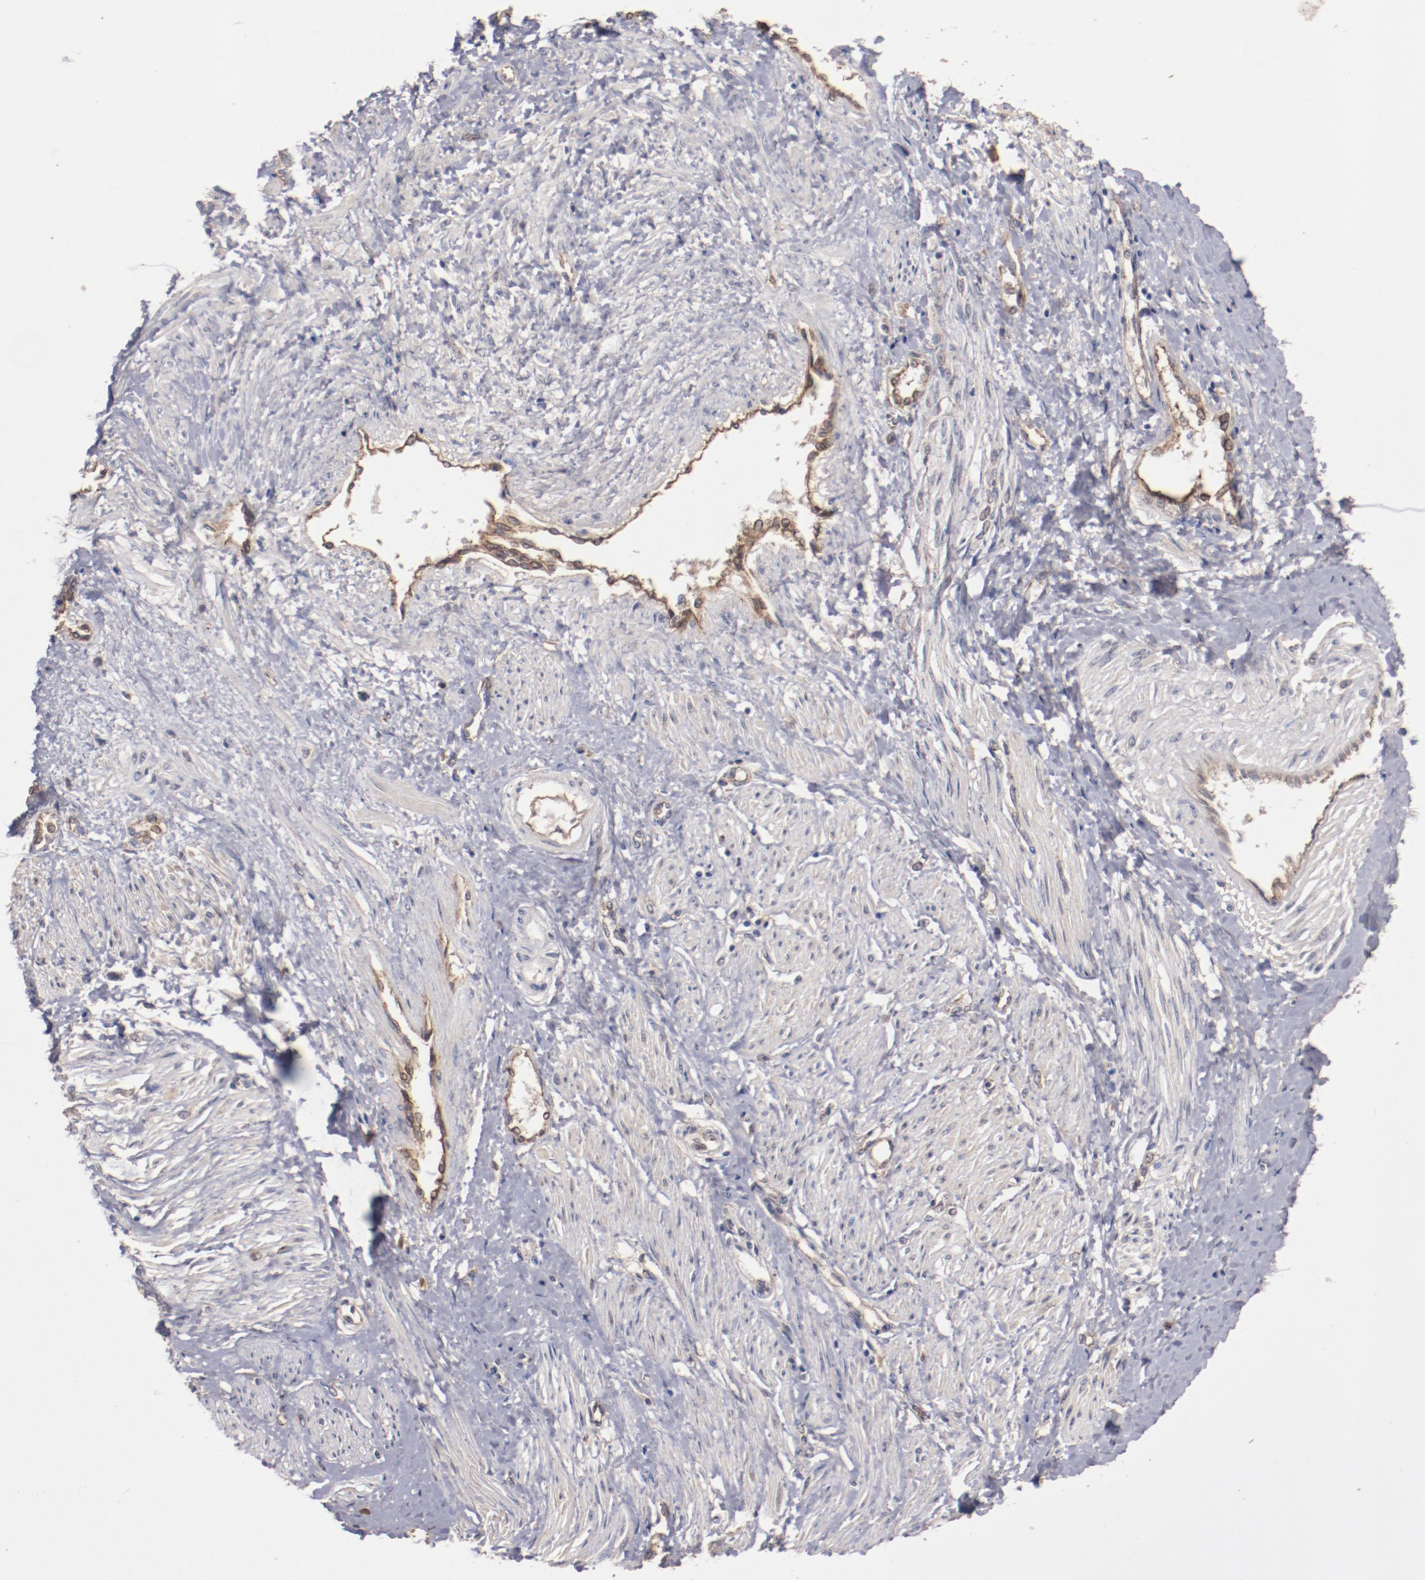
{"staining": {"intensity": "negative", "quantity": "none", "location": "none"}, "tissue": "smooth muscle", "cell_type": "Smooth muscle cells", "image_type": "normal", "snomed": [{"axis": "morphology", "description": "Normal tissue, NOS"}, {"axis": "topography", "description": "Smooth muscle"}, {"axis": "topography", "description": "Uterus"}], "caption": "DAB (3,3'-diaminobenzidine) immunohistochemical staining of unremarkable smooth muscle shows no significant positivity in smooth muscle cells.", "gene": "DIPK2B", "patient": {"sex": "female", "age": 39}}